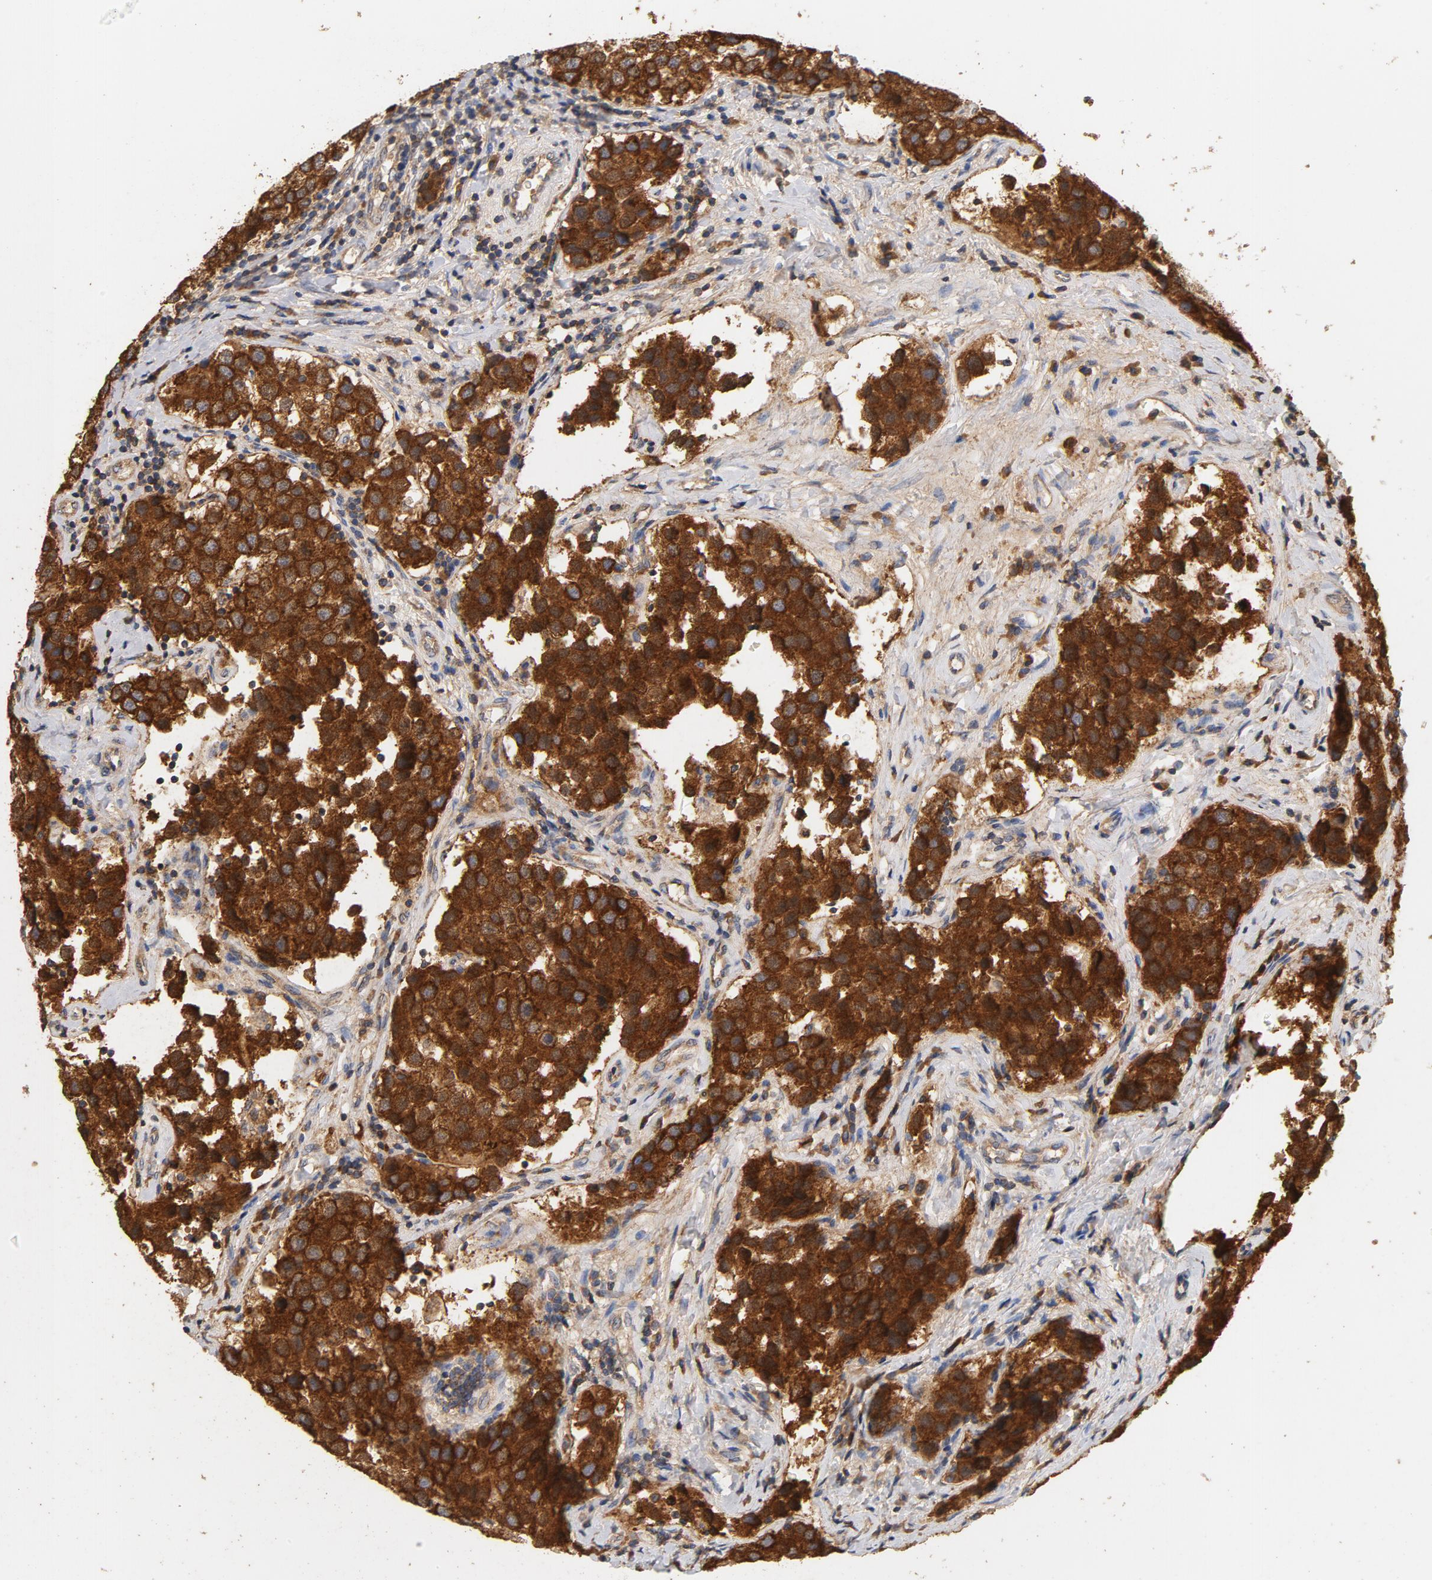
{"staining": {"intensity": "strong", "quantity": ">75%", "location": "cytoplasmic/membranous"}, "tissue": "testis cancer", "cell_type": "Tumor cells", "image_type": "cancer", "snomed": [{"axis": "morphology", "description": "Seminoma, NOS"}, {"axis": "topography", "description": "Testis"}], "caption": "Approximately >75% of tumor cells in human testis cancer demonstrate strong cytoplasmic/membranous protein positivity as visualized by brown immunohistochemical staining.", "gene": "DDX6", "patient": {"sex": "male", "age": 39}}